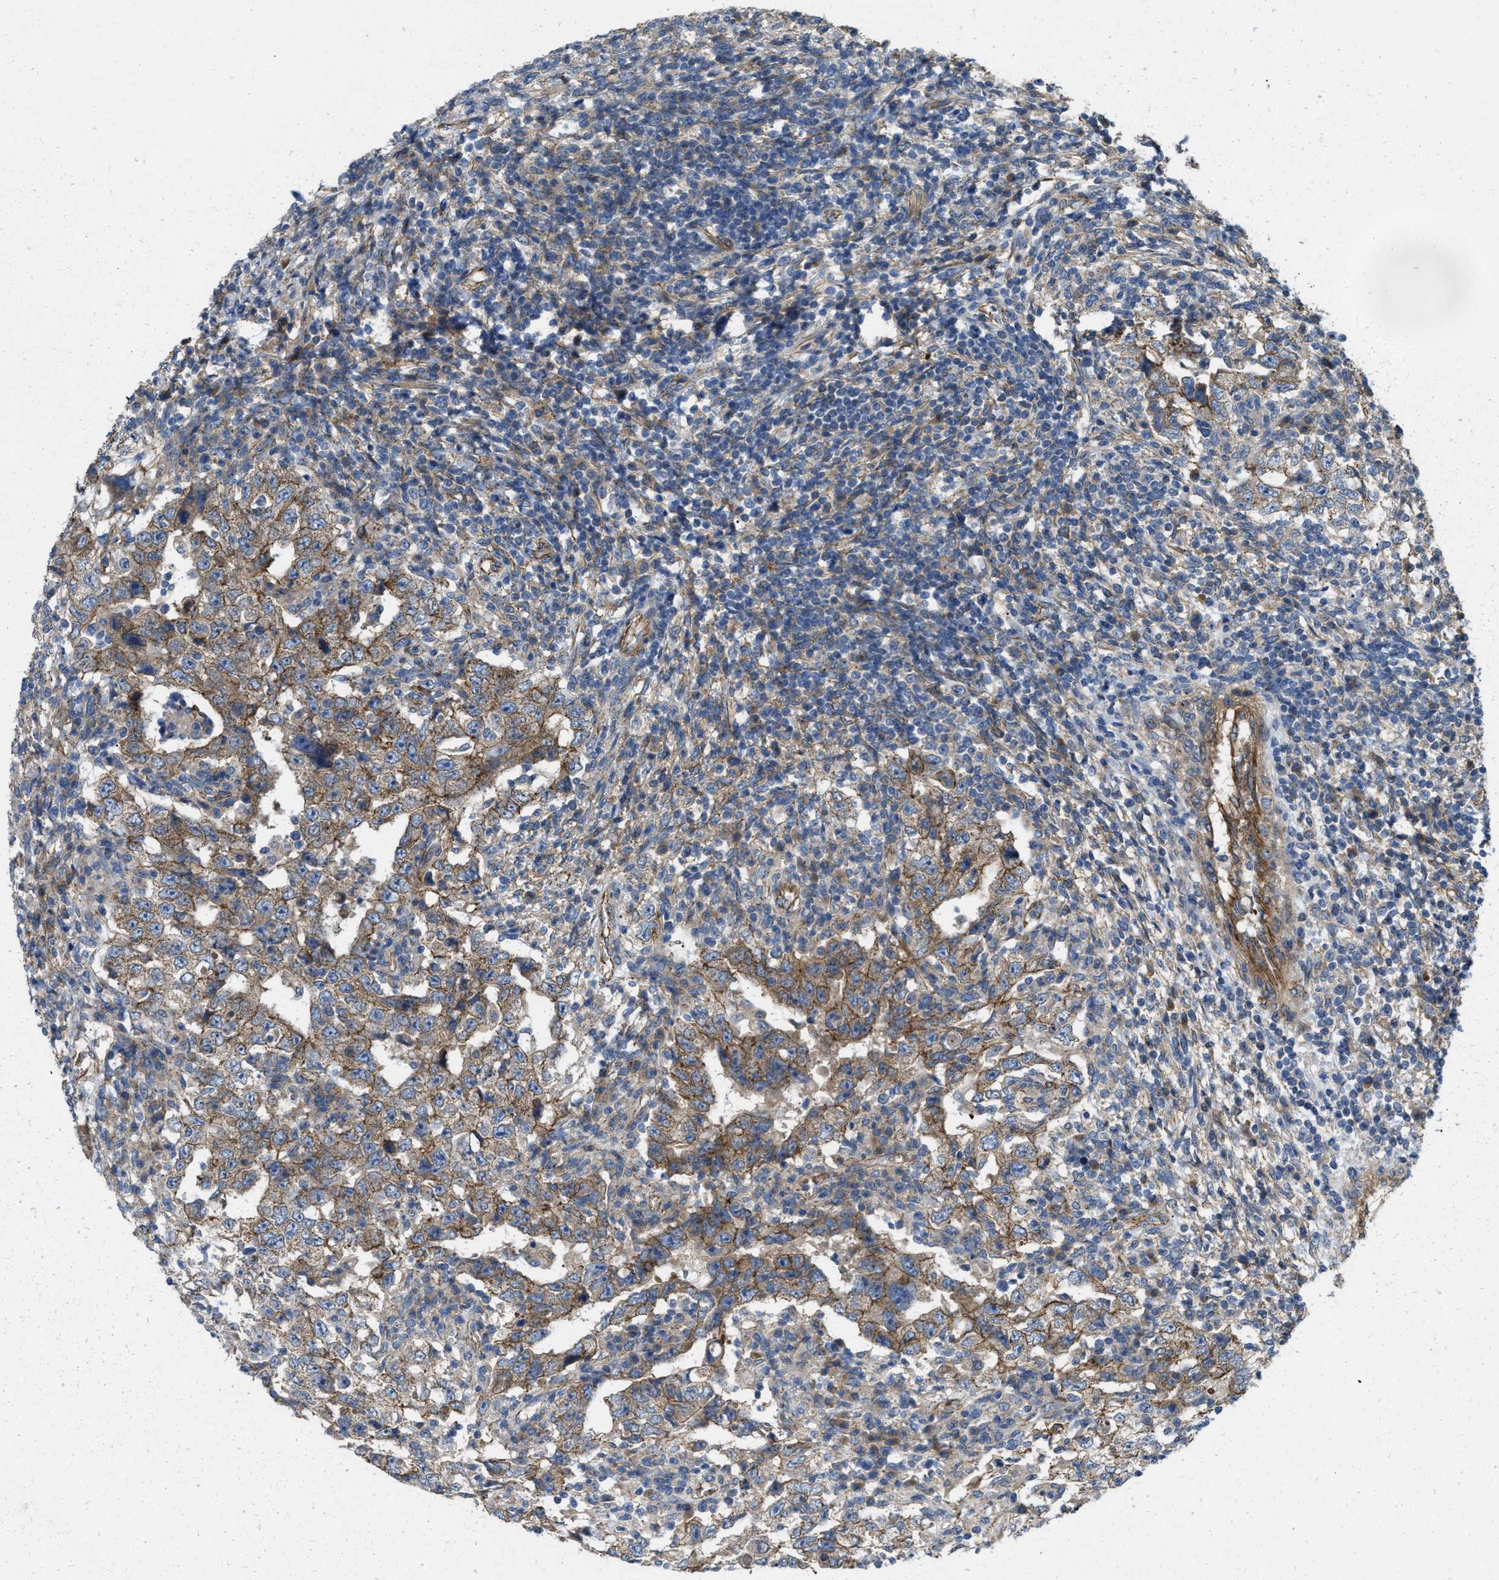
{"staining": {"intensity": "moderate", "quantity": ">75%", "location": "cytoplasmic/membranous"}, "tissue": "testis cancer", "cell_type": "Tumor cells", "image_type": "cancer", "snomed": [{"axis": "morphology", "description": "Carcinoma, Embryonal, NOS"}, {"axis": "topography", "description": "Testis"}], "caption": "A micrograph of human testis cancer stained for a protein displays moderate cytoplasmic/membranous brown staining in tumor cells.", "gene": "ERC1", "patient": {"sex": "male", "age": 26}}